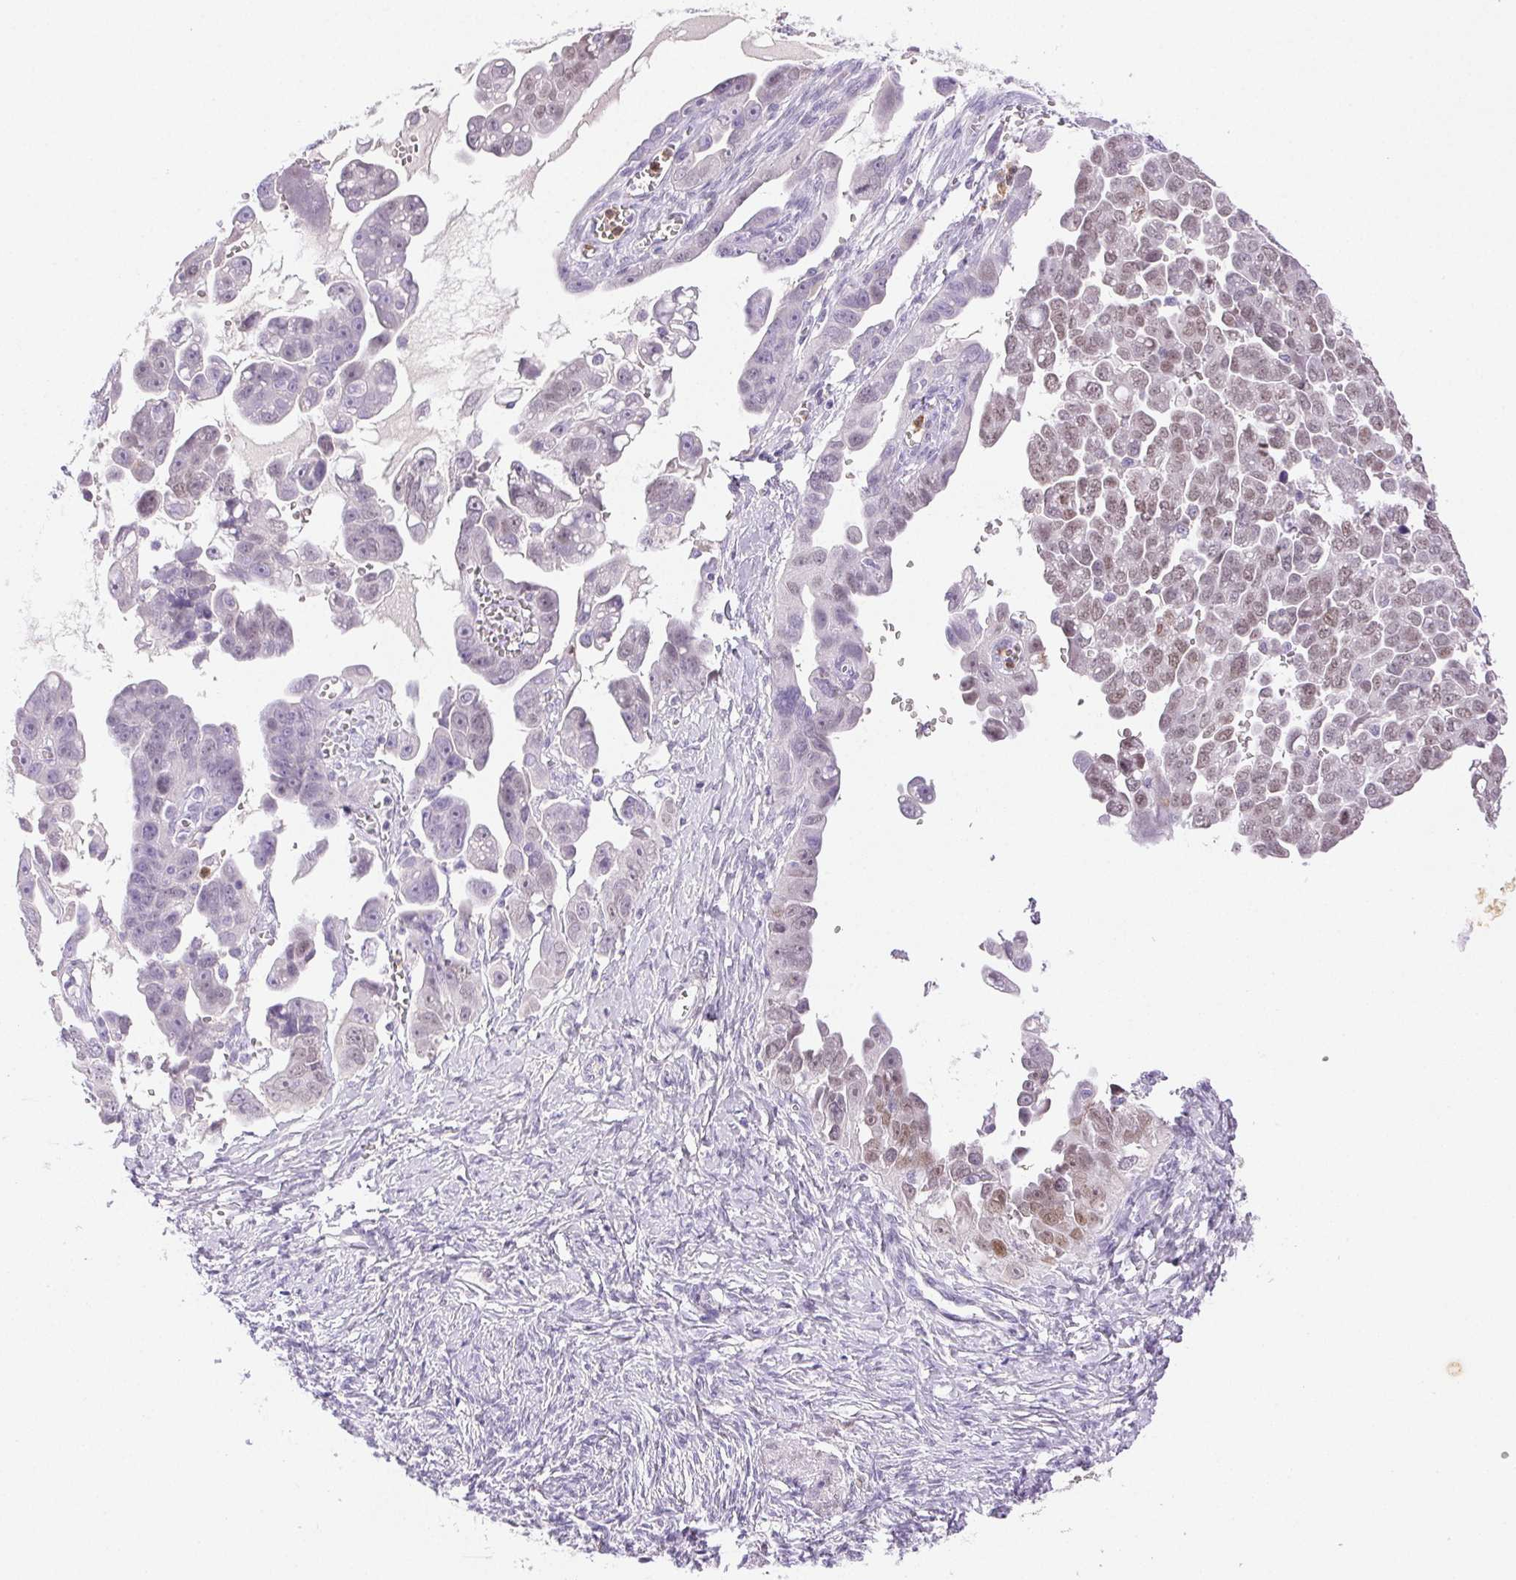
{"staining": {"intensity": "moderate", "quantity": "<25%", "location": "nuclear"}, "tissue": "ovarian cancer", "cell_type": "Tumor cells", "image_type": "cancer", "snomed": [{"axis": "morphology", "description": "Cystadenocarcinoma, serous, NOS"}, {"axis": "topography", "description": "Ovary"}], "caption": "Immunohistochemistry (IHC) (DAB) staining of human serous cystadenocarcinoma (ovarian) exhibits moderate nuclear protein positivity in approximately <25% of tumor cells.", "gene": "EMX2", "patient": {"sex": "female", "age": 59}}